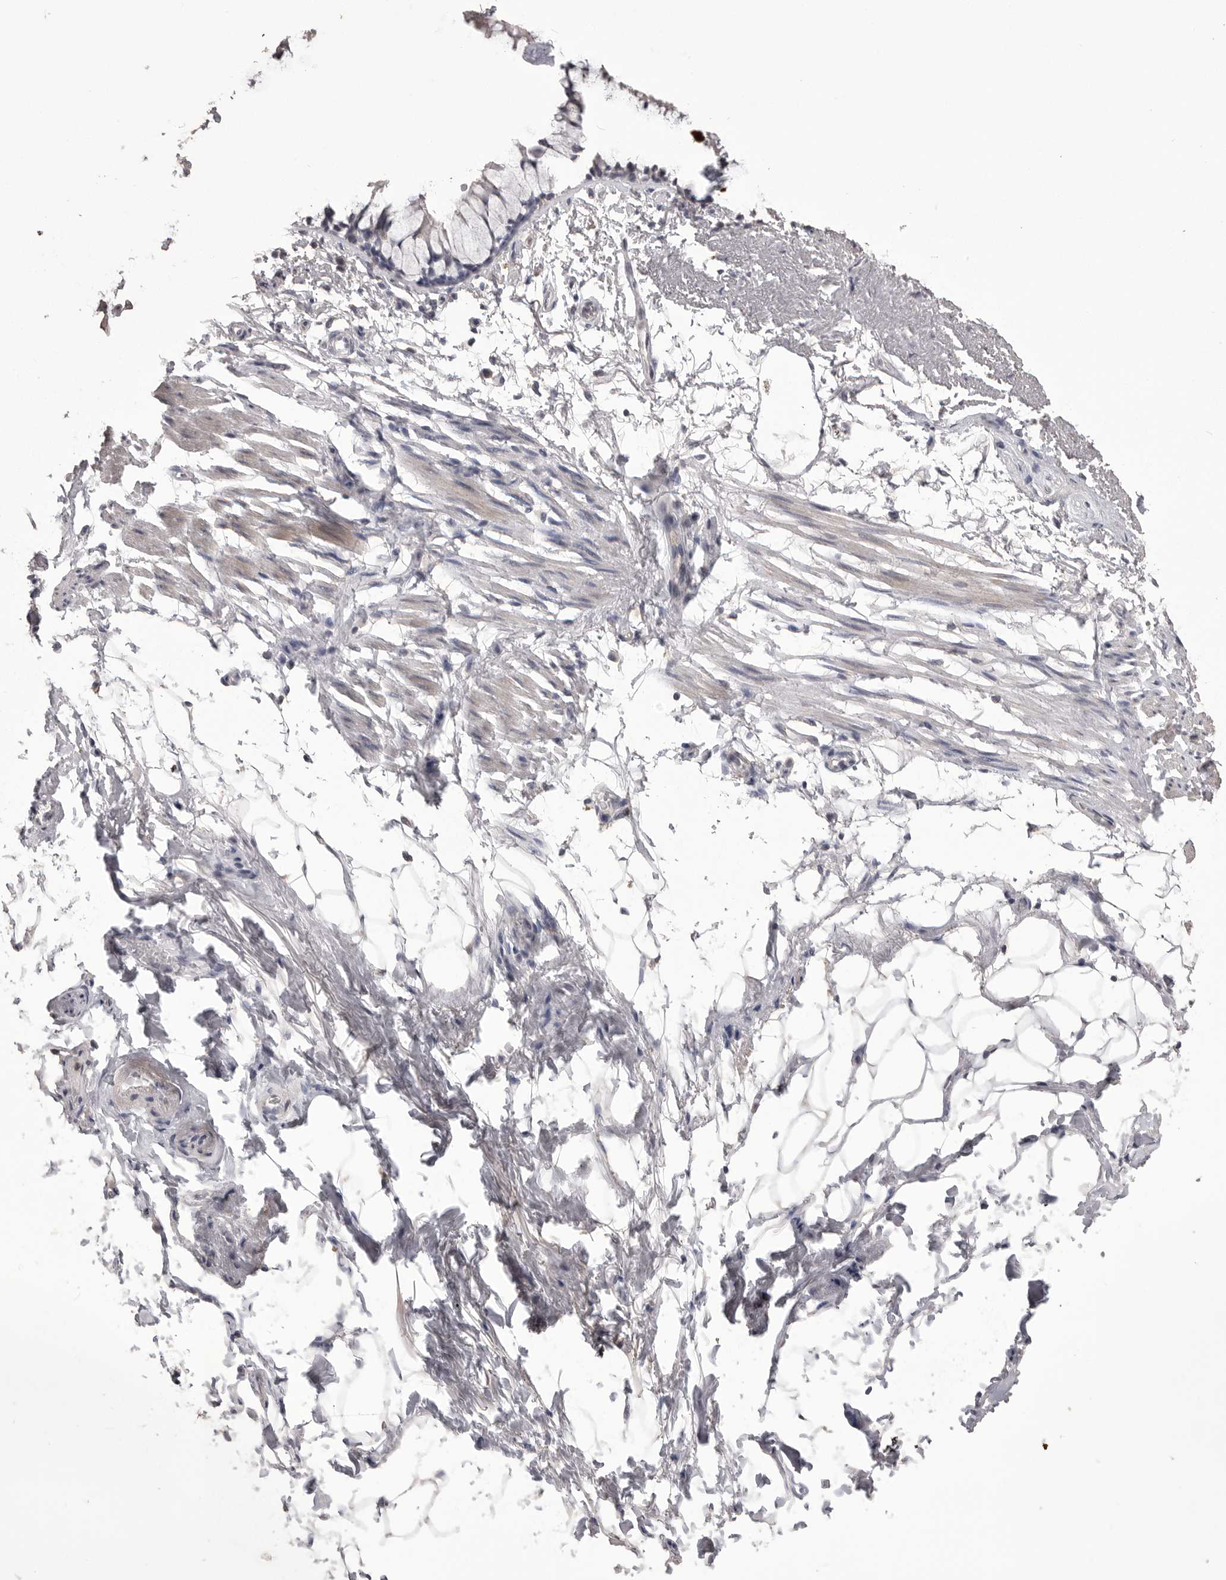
{"staining": {"intensity": "negative", "quantity": "none", "location": "none"}, "tissue": "adipose tissue", "cell_type": "Adipocytes", "image_type": "normal", "snomed": [{"axis": "morphology", "description": "Normal tissue, NOS"}, {"axis": "topography", "description": "Cartilage tissue"}, {"axis": "topography", "description": "Bronchus"}], "caption": "A high-resolution photomicrograph shows immunohistochemistry staining of benign adipose tissue, which demonstrates no significant staining in adipocytes.", "gene": "MMP7", "patient": {"sex": "female", "age": 73}}